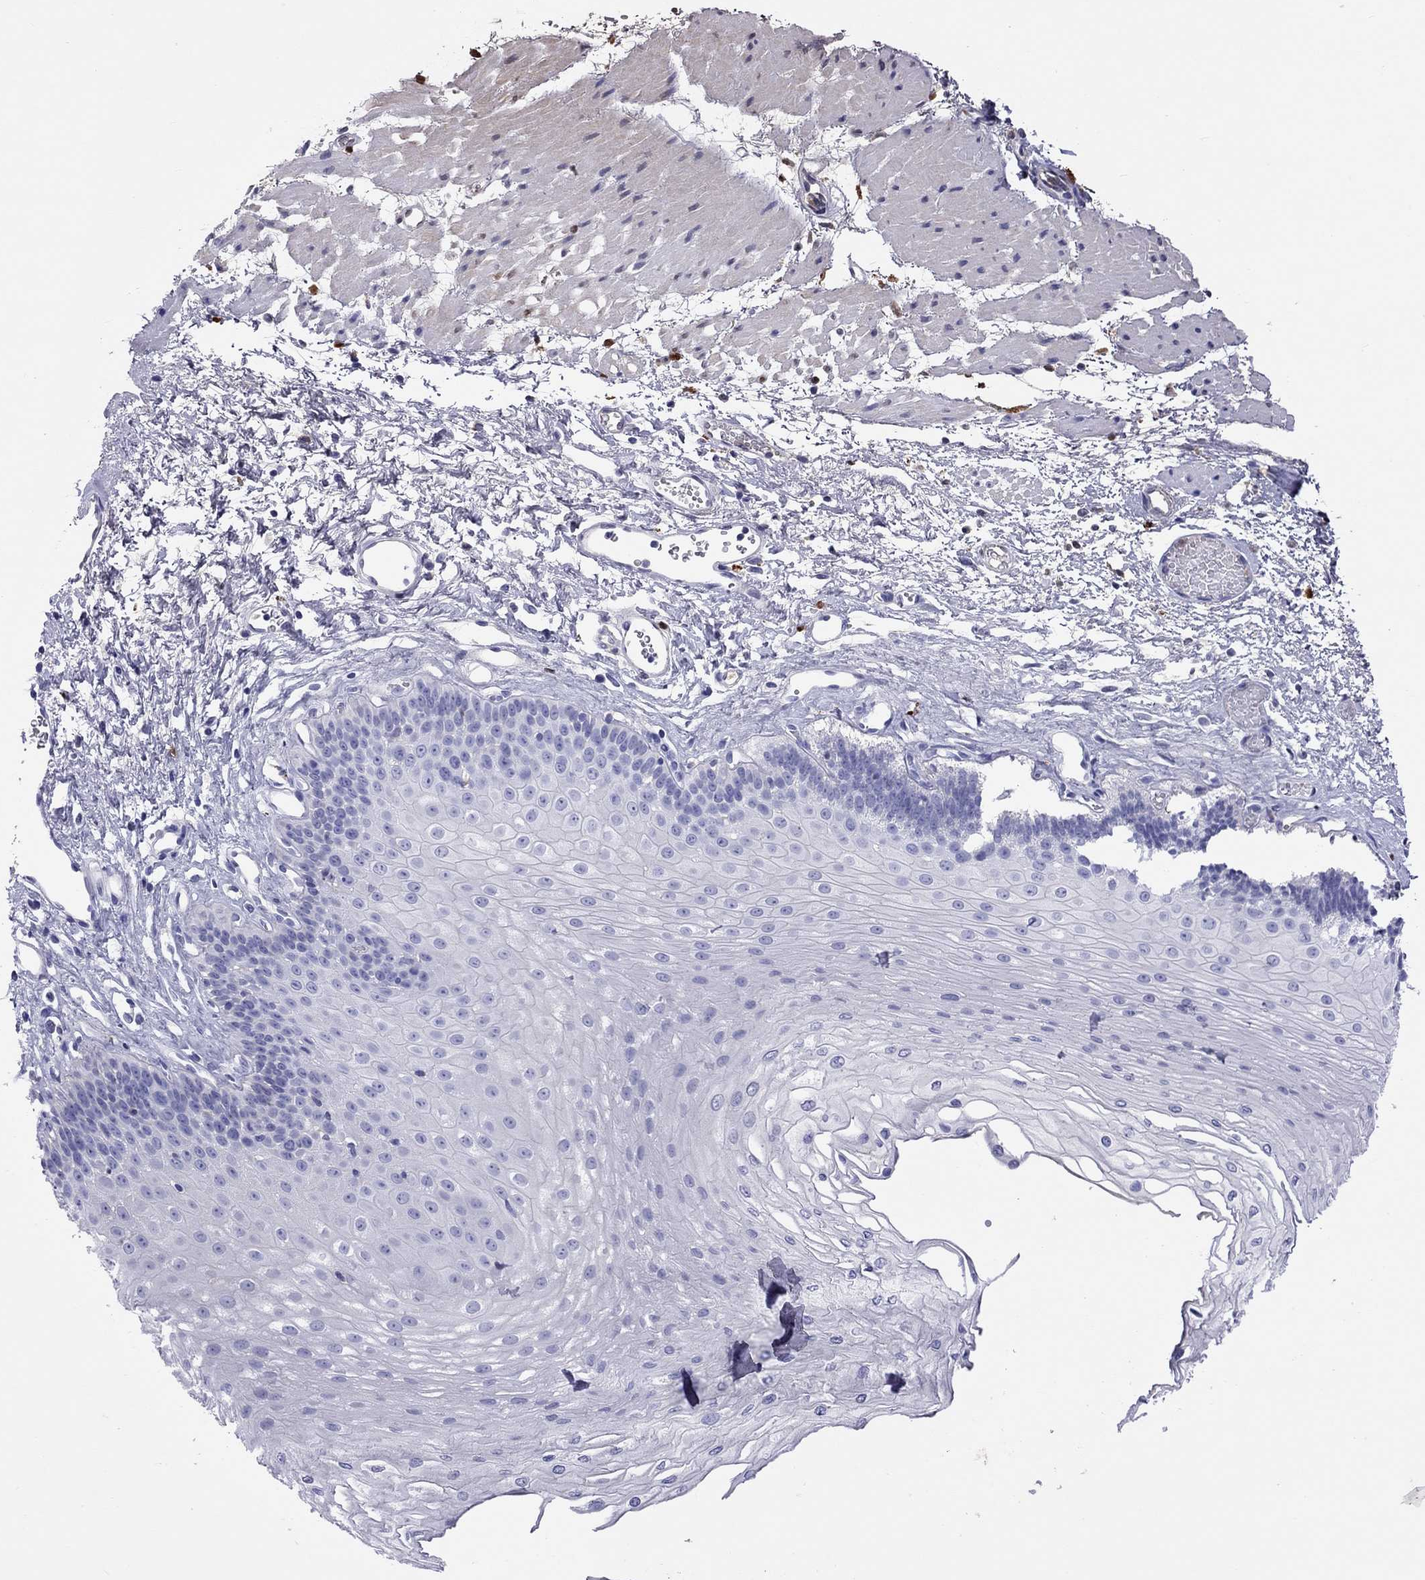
{"staining": {"intensity": "negative", "quantity": "none", "location": "none"}, "tissue": "esophagus", "cell_type": "Squamous epithelial cells", "image_type": "normal", "snomed": [{"axis": "morphology", "description": "Normal tissue, NOS"}, {"axis": "topography", "description": "Esophagus"}], "caption": "Protein analysis of normal esophagus exhibits no significant expression in squamous epithelial cells.", "gene": "SERPINA3", "patient": {"sex": "female", "age": 62}}